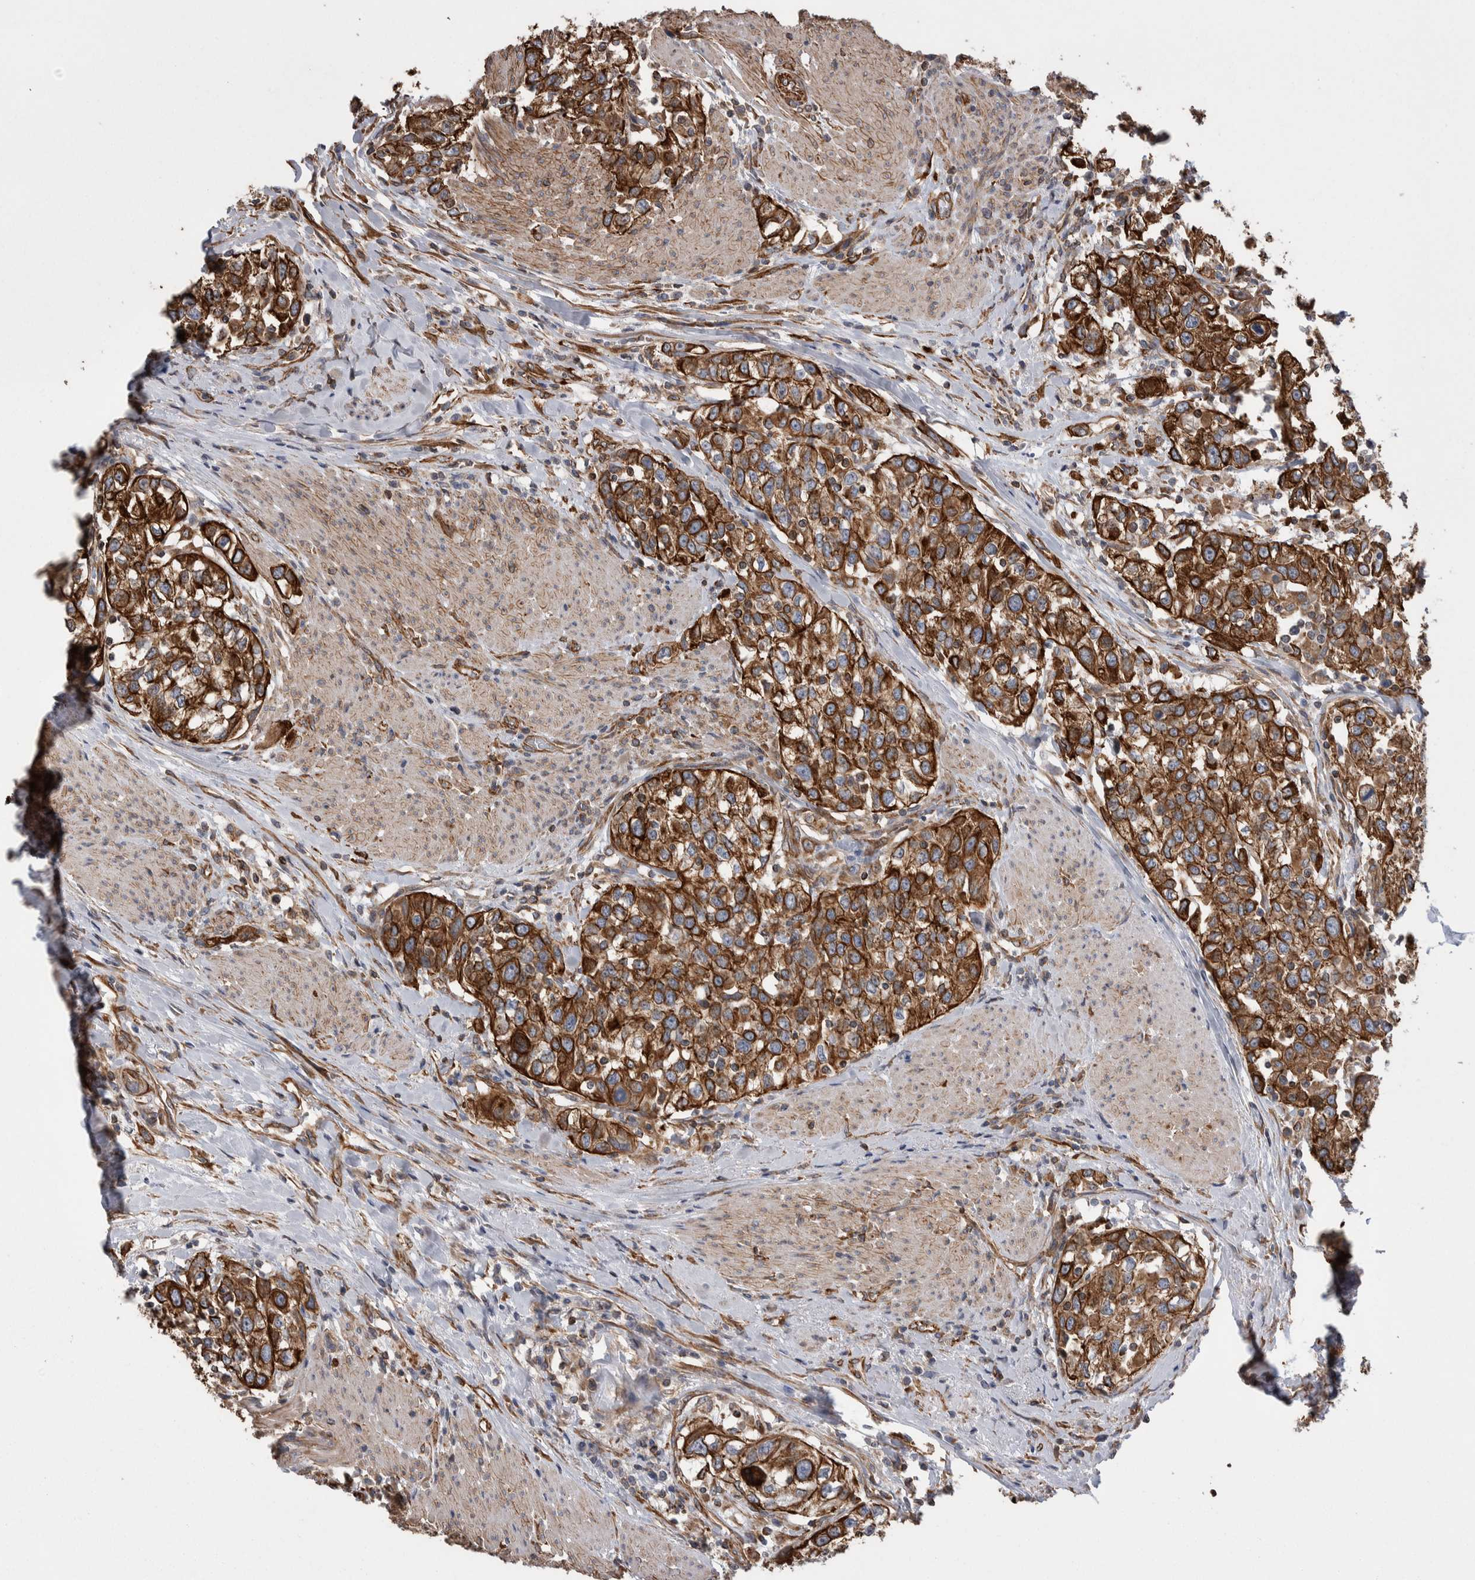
{"staining": {"intensity": "strong", "quantity": ">75%", "location": "cytoplasmic/membranous"}, "tissue": "urothelial cancer", "cell_type": "Tumor cells", "image_type": "cancer", "snomed": [{"axis": "morphology", "description": "Urothelial carcinoma, High grade"}, {"axis": "topography", "description": "Urinary bladder"}], "caption": "Protein analysis of urothelial carcinoma (high-grade) tissue shows strong cytoplasmic/membranous expression in approximately >75% of tumor cells.", "gene": "KIF12", "patient": {"sex": "female", "age": 80}}